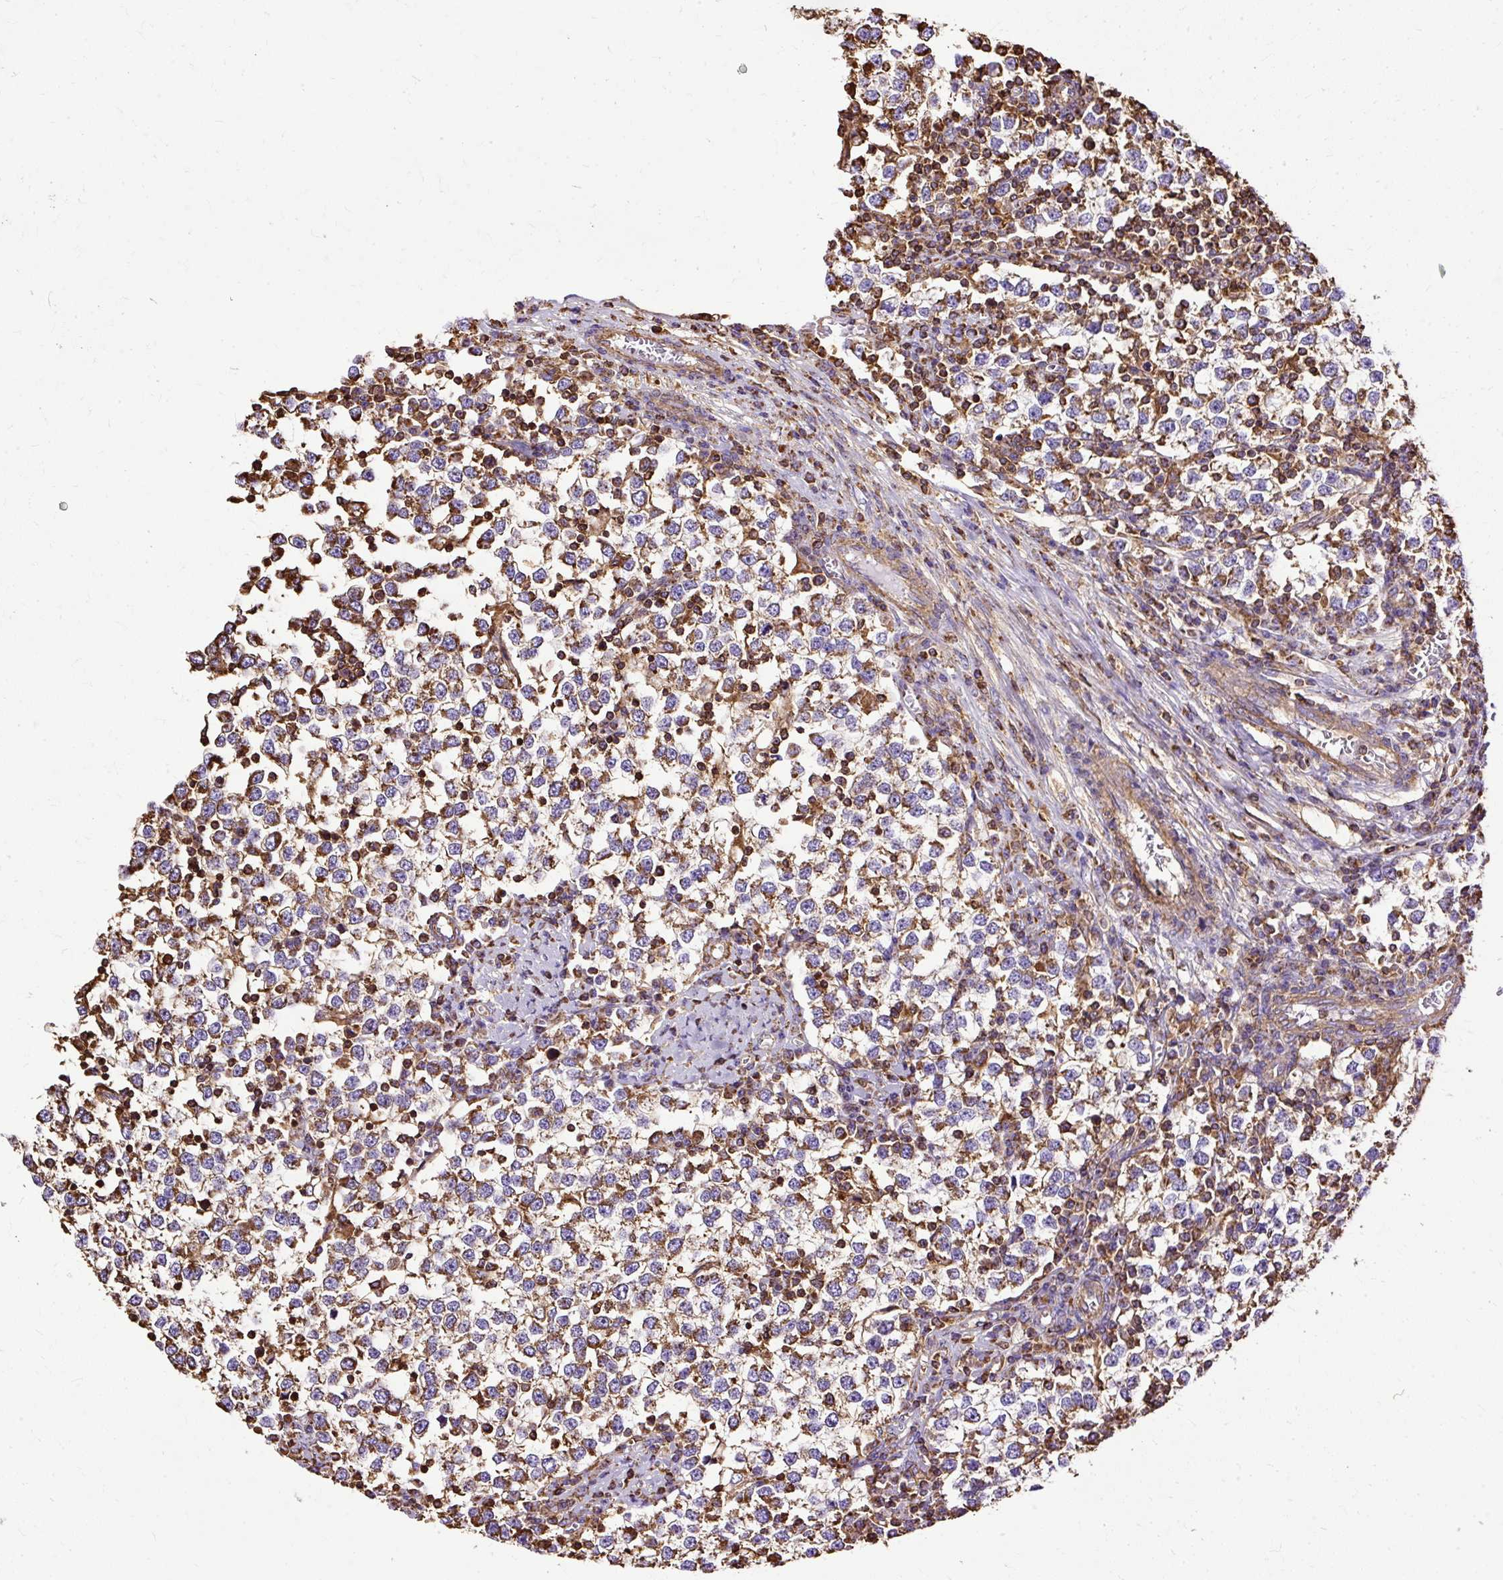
{"staining": {"intensity": "moderate", "quantity": "25%-75%", "location": "cytoplasmic/membranous"}, "tissue": "testis cancer", "cell_type": "Tumor cells", "image_type": "cancer", "snomed": [{"axis": "morphology", "description": "Seminoma, NOS"}, {"axis": "topography", "description": "Testis"}], "caption": "A brown stain shows moderate cytoplasmic/membranous positivity of a protein in testis cancer (seminoma) tumor cells.", "gene": "KLHL11", "patient": {"sex": "male", "age": 65}}